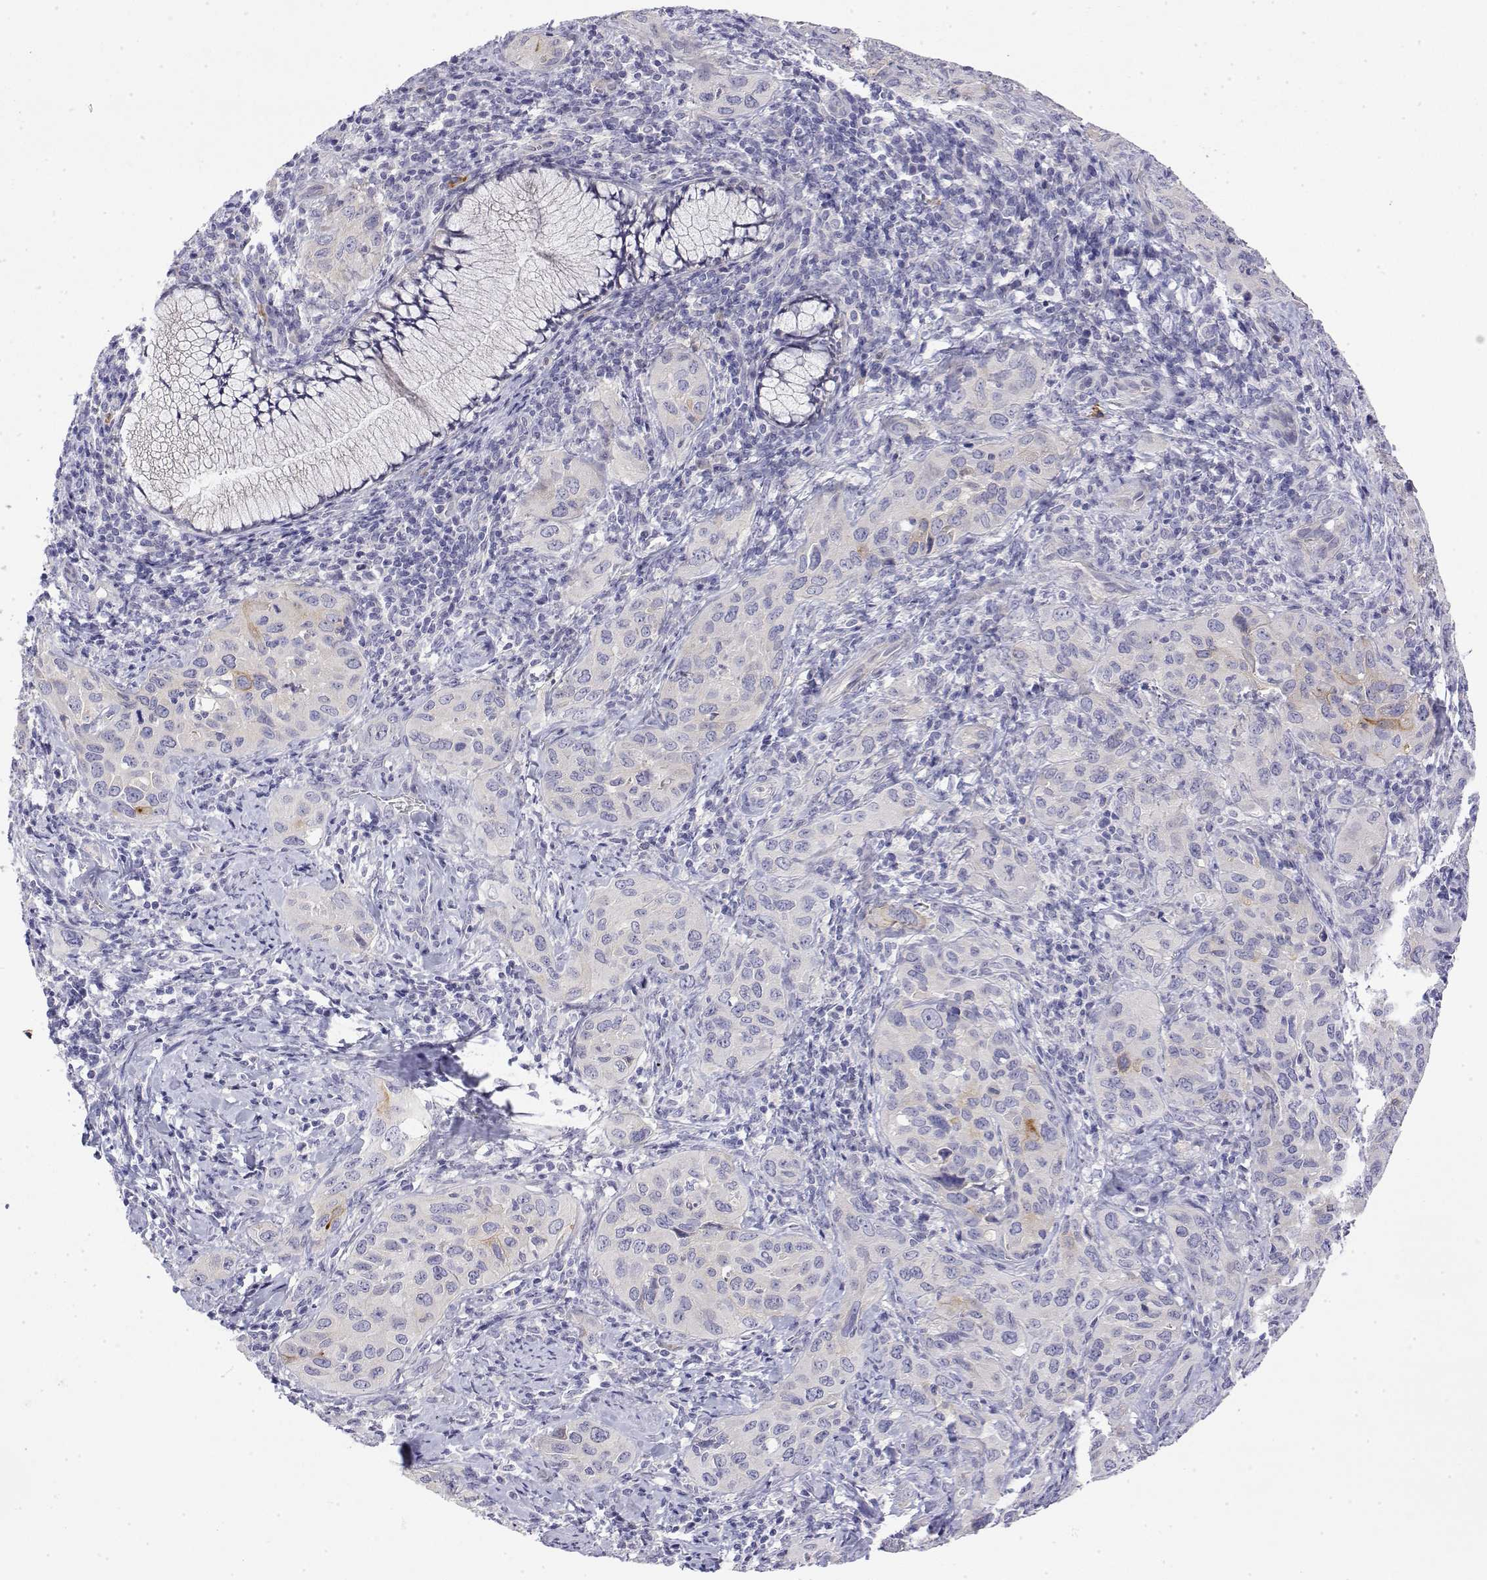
{"staining": {"intensity": "negative", "quantity": "none", "location": "none"}, "tissue": "cervical cancer", "cell_type": "Tumor cells", "image_type": "cancer", "snomed": [{"axis": "morphology", "description": "Normal tissue, NOS"}, {"axis": "morphology", "description": "Squamous cell carcinoma, NOS"}, {"axis": "topography", "description": "Cervix"}], "caption": "Micrograph shows no significant protein staining in tumor cells of cervical cancer.", "gene": "LY6D", "patient": {"sex": "female", "age": 51}}